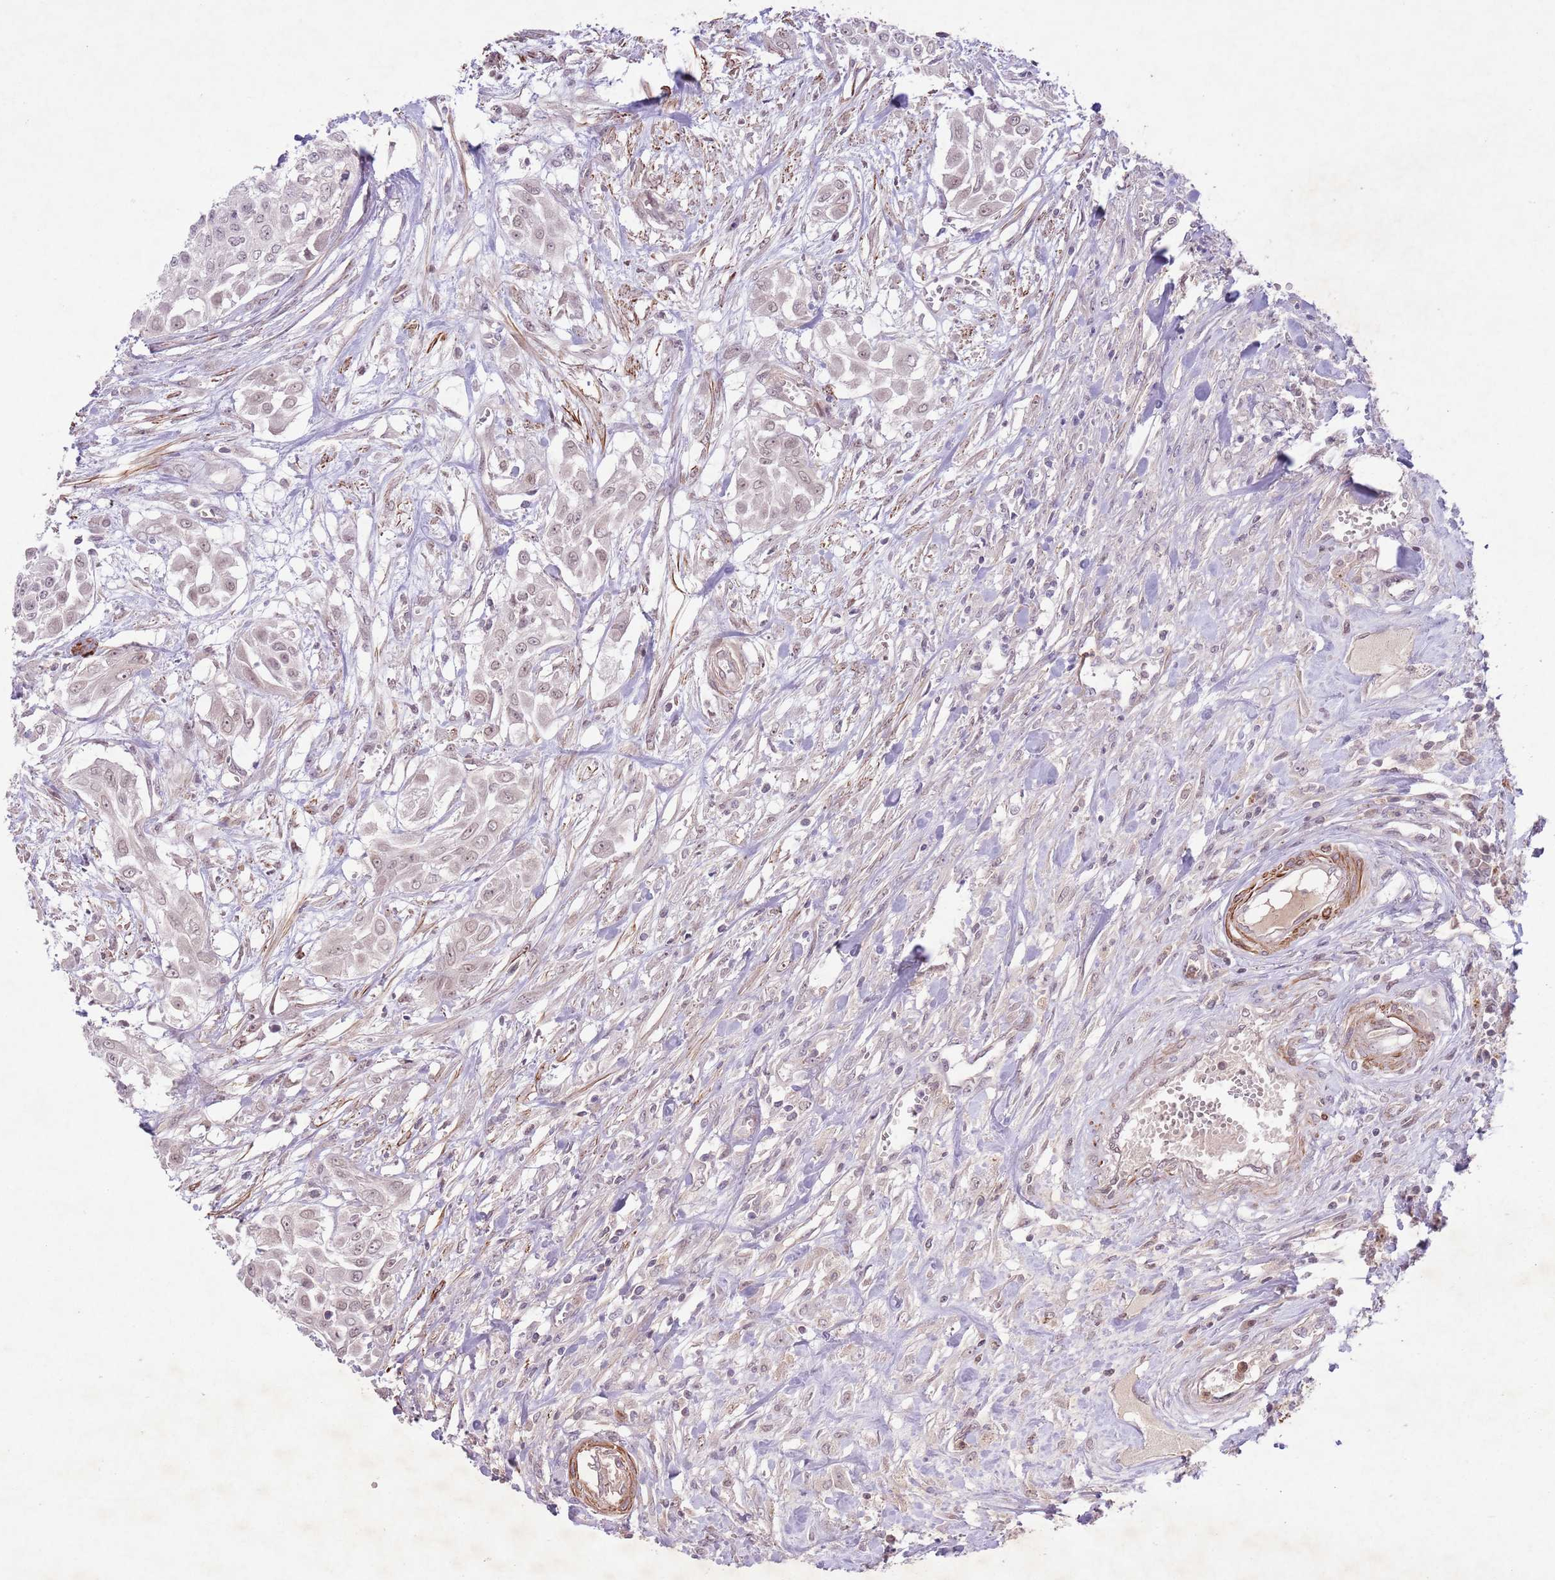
{"staining": {"intensity": "weak", "quantity": ">75%", "location": "nuclear"}, "tissue": "urothelial cancer", "cell_type": "Tumor cells", "image_type": "cancer", "snomed": [{"axis": "morphology", "description": "Urothelial carcinoma, High grade"}, {"axis": "topography", "description": "Urinary bladder"}], "caption": "Urothelial cancer tissue reveals weak nuclear positivity in approximately >75% of tumor cells The staining is performed using DAB (3,3'-diaminobenzidine) brown chromogen to label protein expression. The nuclei are counter-stained blue using hematoxylin.", "gene": "CCNI", "patient": {"sex": "male", "age": 57}}